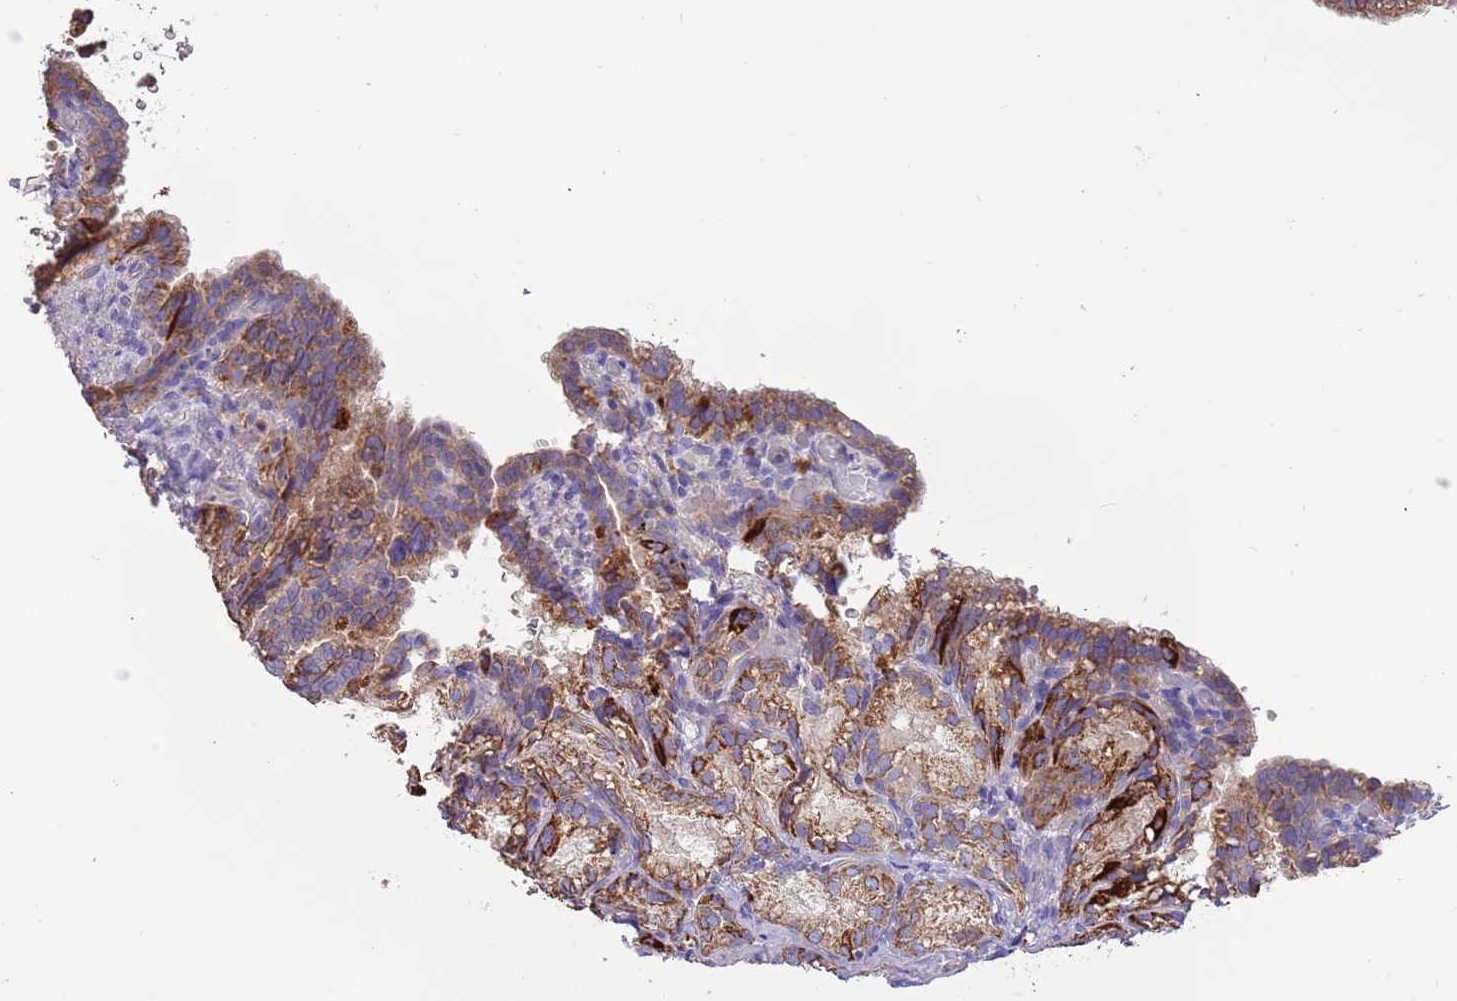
{"staining": {"intensity": "moderate", "quantity": ">75%", "location": "cytoplasmic/membranous"}, "tissue": "seminal vesicle", "cell_type": "Glandular cells", "image_type": "normal", "snomed": [{"axis": "morphology", "description": "Normal tissue, NOS"}, {"axis": "topography", "description": "Seminal veicle"}], "caption": "Seminal vesicle stained with DAB immunohistochemistry (IHC) demonstrates medium levels of moderate cytoplasmic/membranous positivity in approximately >75% of glandular cells.", "gene": "TRMO", "patient": {"sex": "male", "age": 58}}